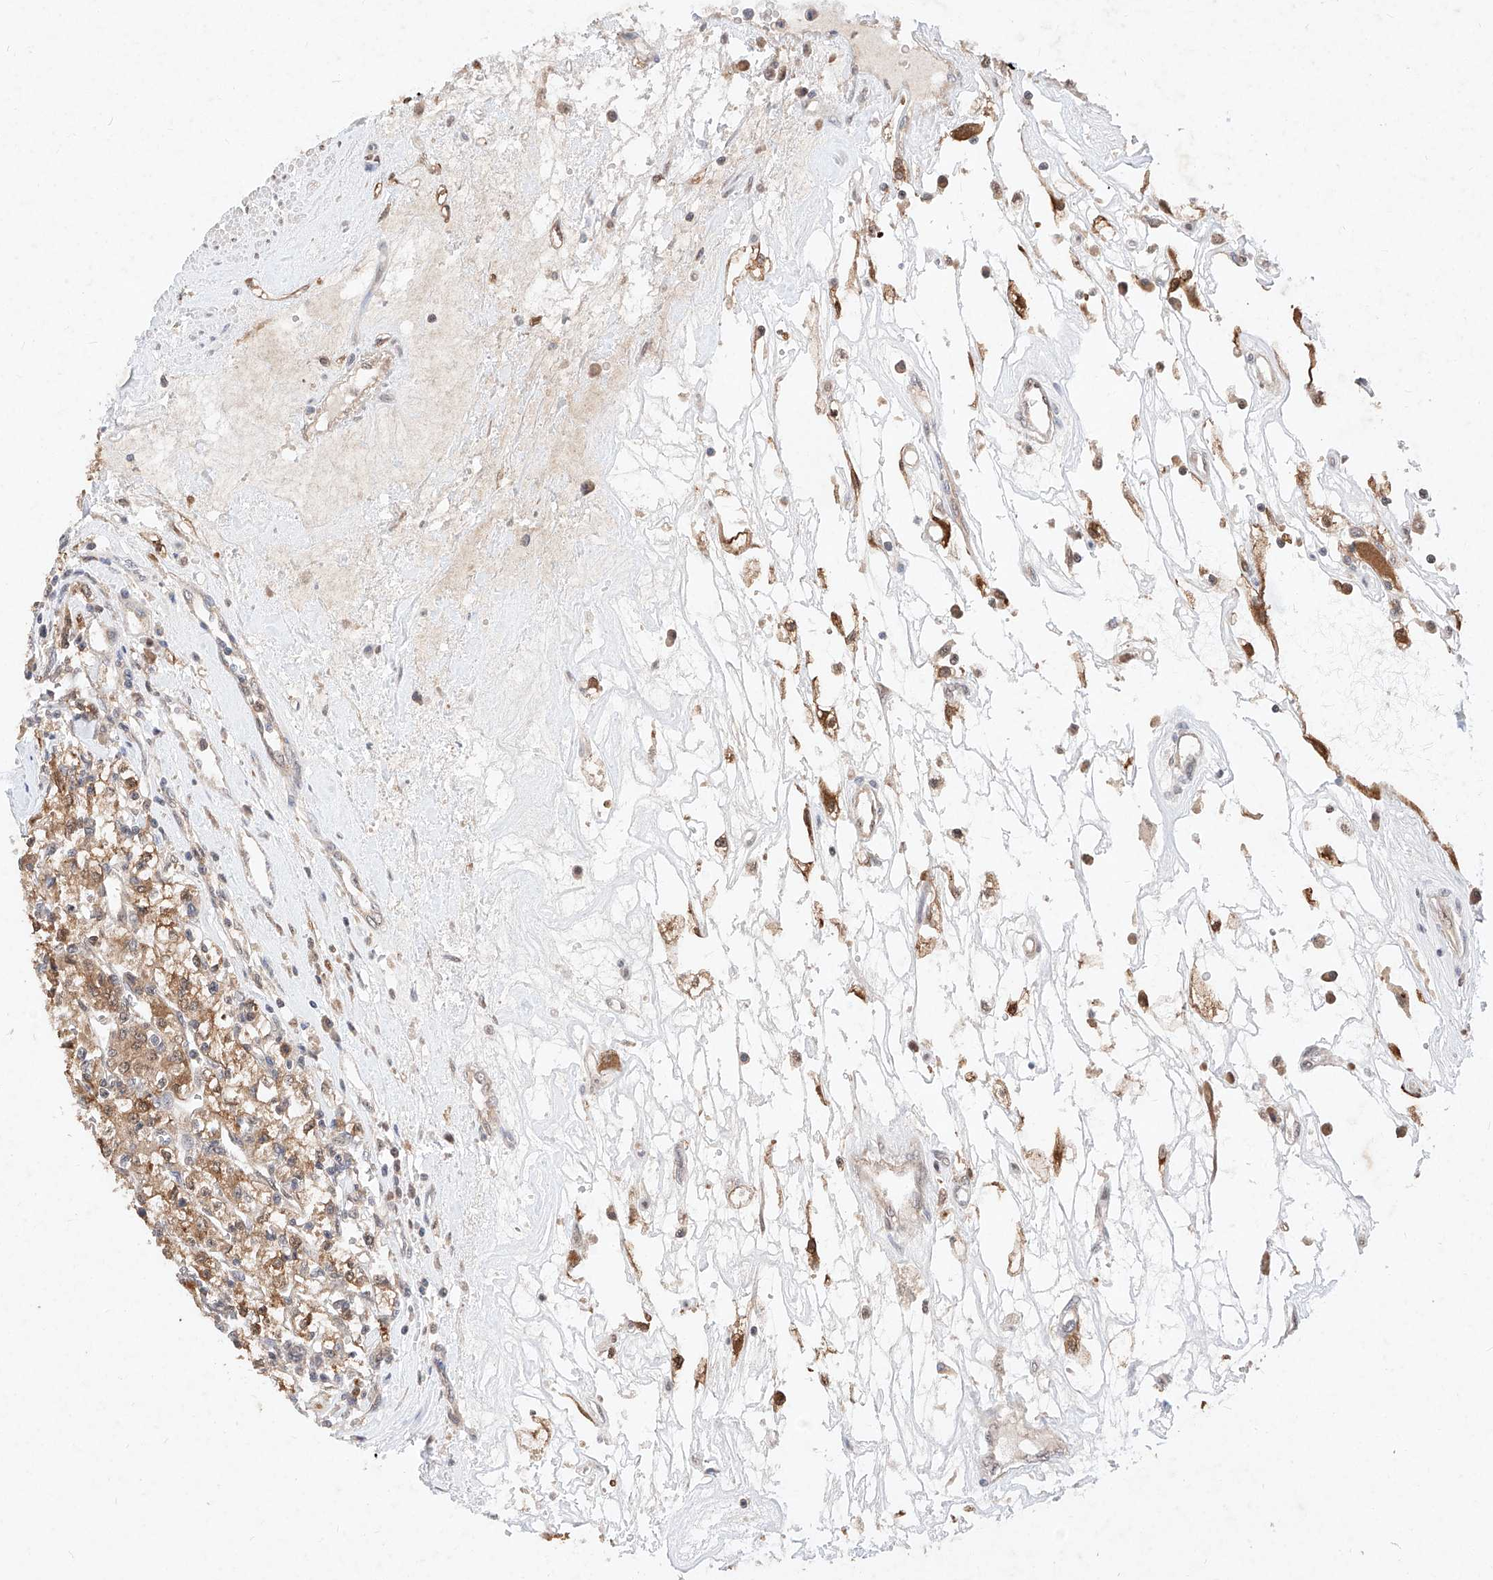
{"staining": {"intensity": "moderate", "quantity": ">75%", "location": "cytoplasmic/membranous"}, "tissue": "renal cancer", "cell_type": "Tumor cells", "image_type": "cancer", "snomed": [{"axis": "morphology", "description": "Adenocarcinoma, NOS"}, {"axis": "topography", "description": "Kidney"}], "caption": "A brown stain highlights moderate cytoplasmic/membranous positivity of a protein in adenocarcinoma (renal) tumor cells.", "gene": "ZSCAN4", "patient": {"sex": "female", "age": 59}}